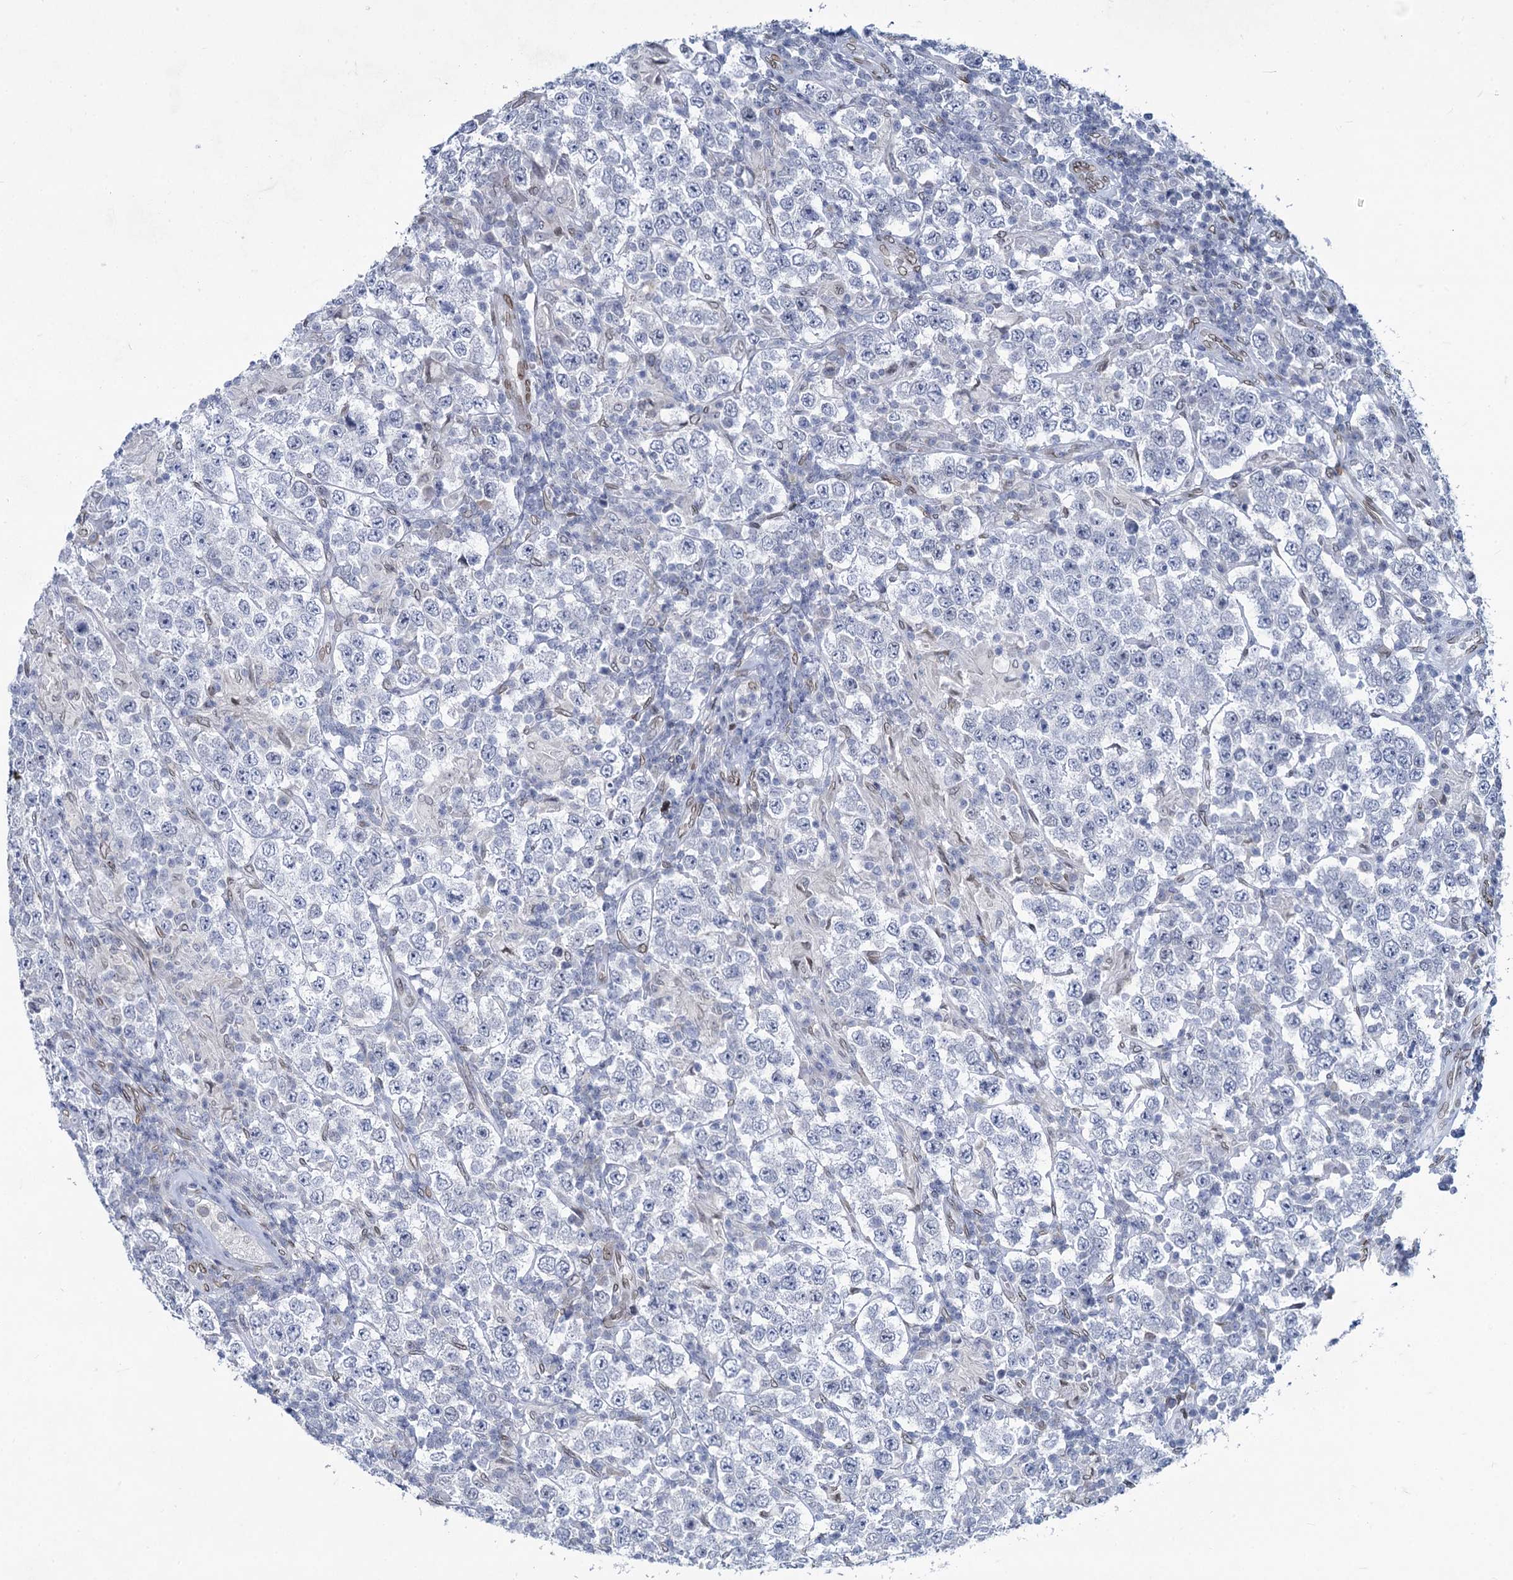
{"staining": {"intensity": "negative", "quantity": "none", "location": "none"}, "tissue": "testis cancer", "cell_type": "Tumor cells", "image_type": "cancer", "snomed": [{"axis": "morphology", "description": "Normal tissue, NOS"}, {"axis": "morphology", "description": "Urothelial carcinoma, High grade"}, {"axis": "morphology", "description": "Seminoma, NOS"}, {"axis": "morphology", "description": "Carcinoma, Embryonal, NOS"}, {"axis": "topography", "description": "Urinary bladder"}, {"axis": "topography", "description": "Testis"}], "caption": "A histopathology image of testis cancer stained for a protein shows no brown staining in tumor cells.", "gene": "PRSS35", "patient": {"sex": "male", "age": 41}}